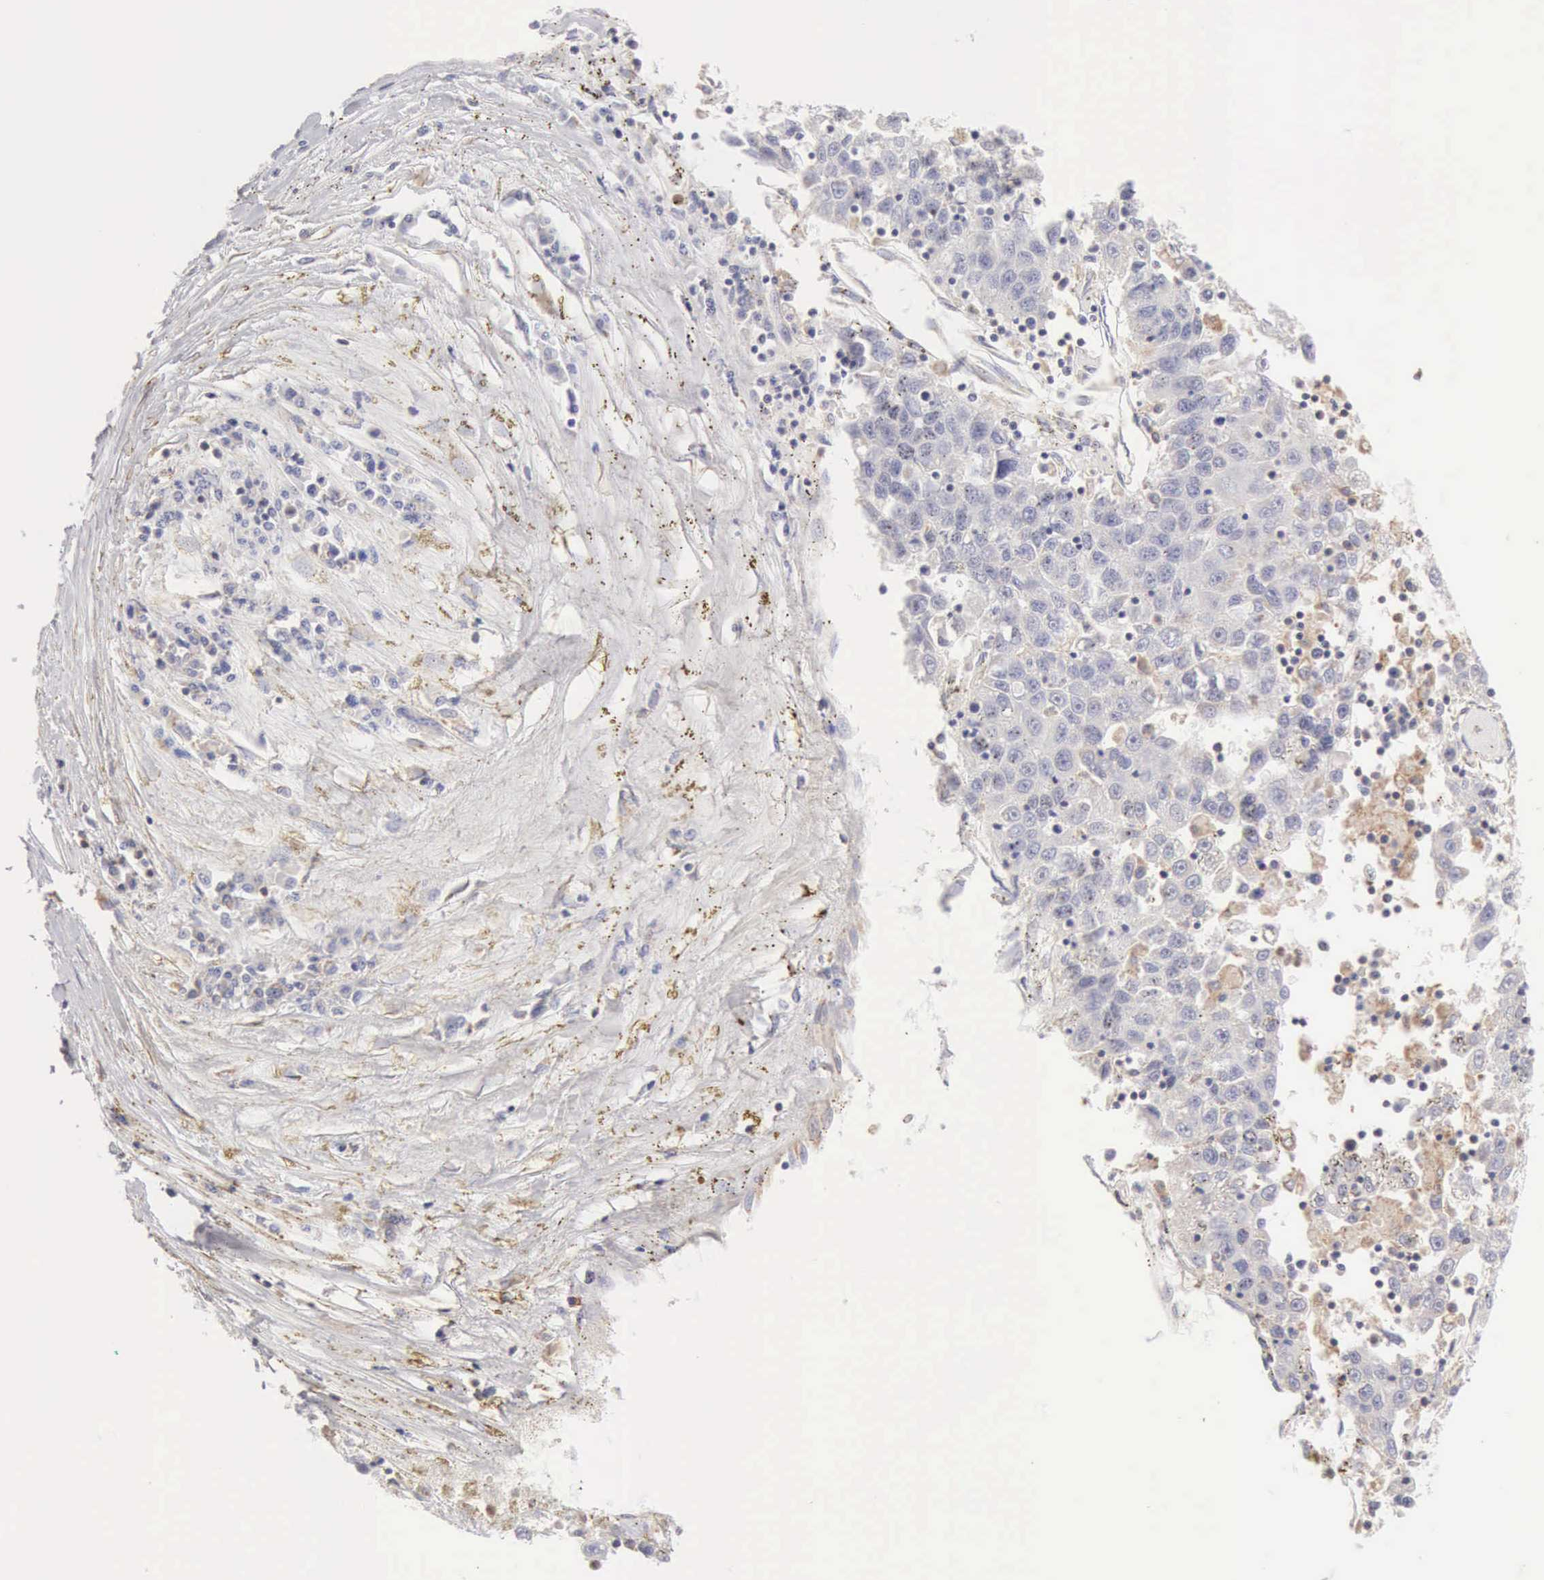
{"staining": {"intensity": "negative", "quantity": "none", "location": "none"}, "tissue": "liver cancer", "cell_type": "Tumor cells", "image_type": "cancer", "snomed": [{"axis": "morphology", "description": "Carcinoma, Hepatocellular, NOS"}, {"axis": "topography", "description": "Liver"}], "caption": "IHC image of human liver cancer stained for a protein (brown), which demonstrates no expression in tumor cells.", "gene": "ARHGAP4", "patient": {"sex": "male", "age": 49}}